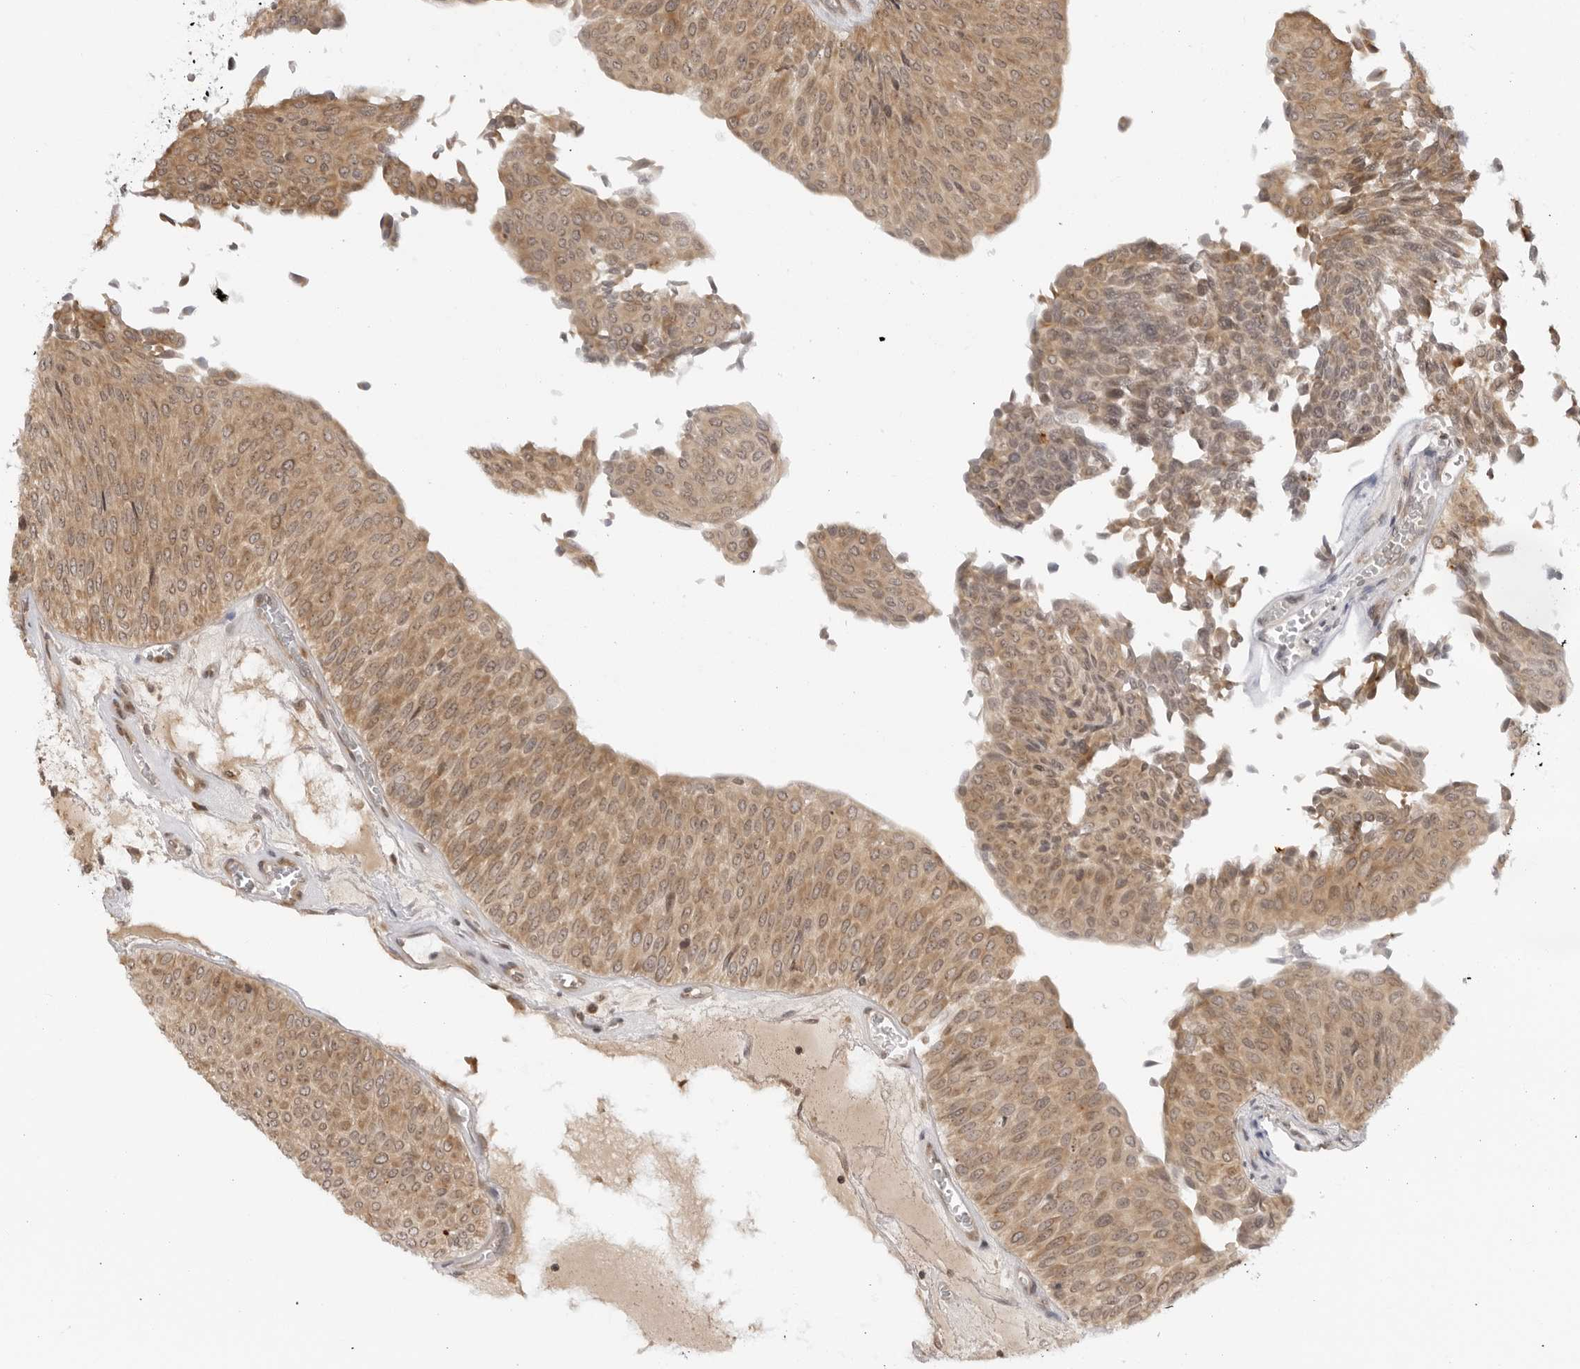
{"staining": {"intensity": "moderate", "quantity": ">75%", "location": "cytoplasmic/membranous"}, "tissue": "urothelial cancer", "cell_type": "Tumor cells", "image_type": "cancer", "snomed": [{"axis": "morphology", "description": "Urothelial carcinoma, Low grade"}, {"axis": "topography", "description": "Urinary bladder"}], "caption": "Tumor cells exhibit moderate cytoplasmic/membranous positivity in about >75% of cells in urothelial carcinoma (low-grade).", "gene": "PRRC2C", "patient": {"sex": "male", "age": 78}}